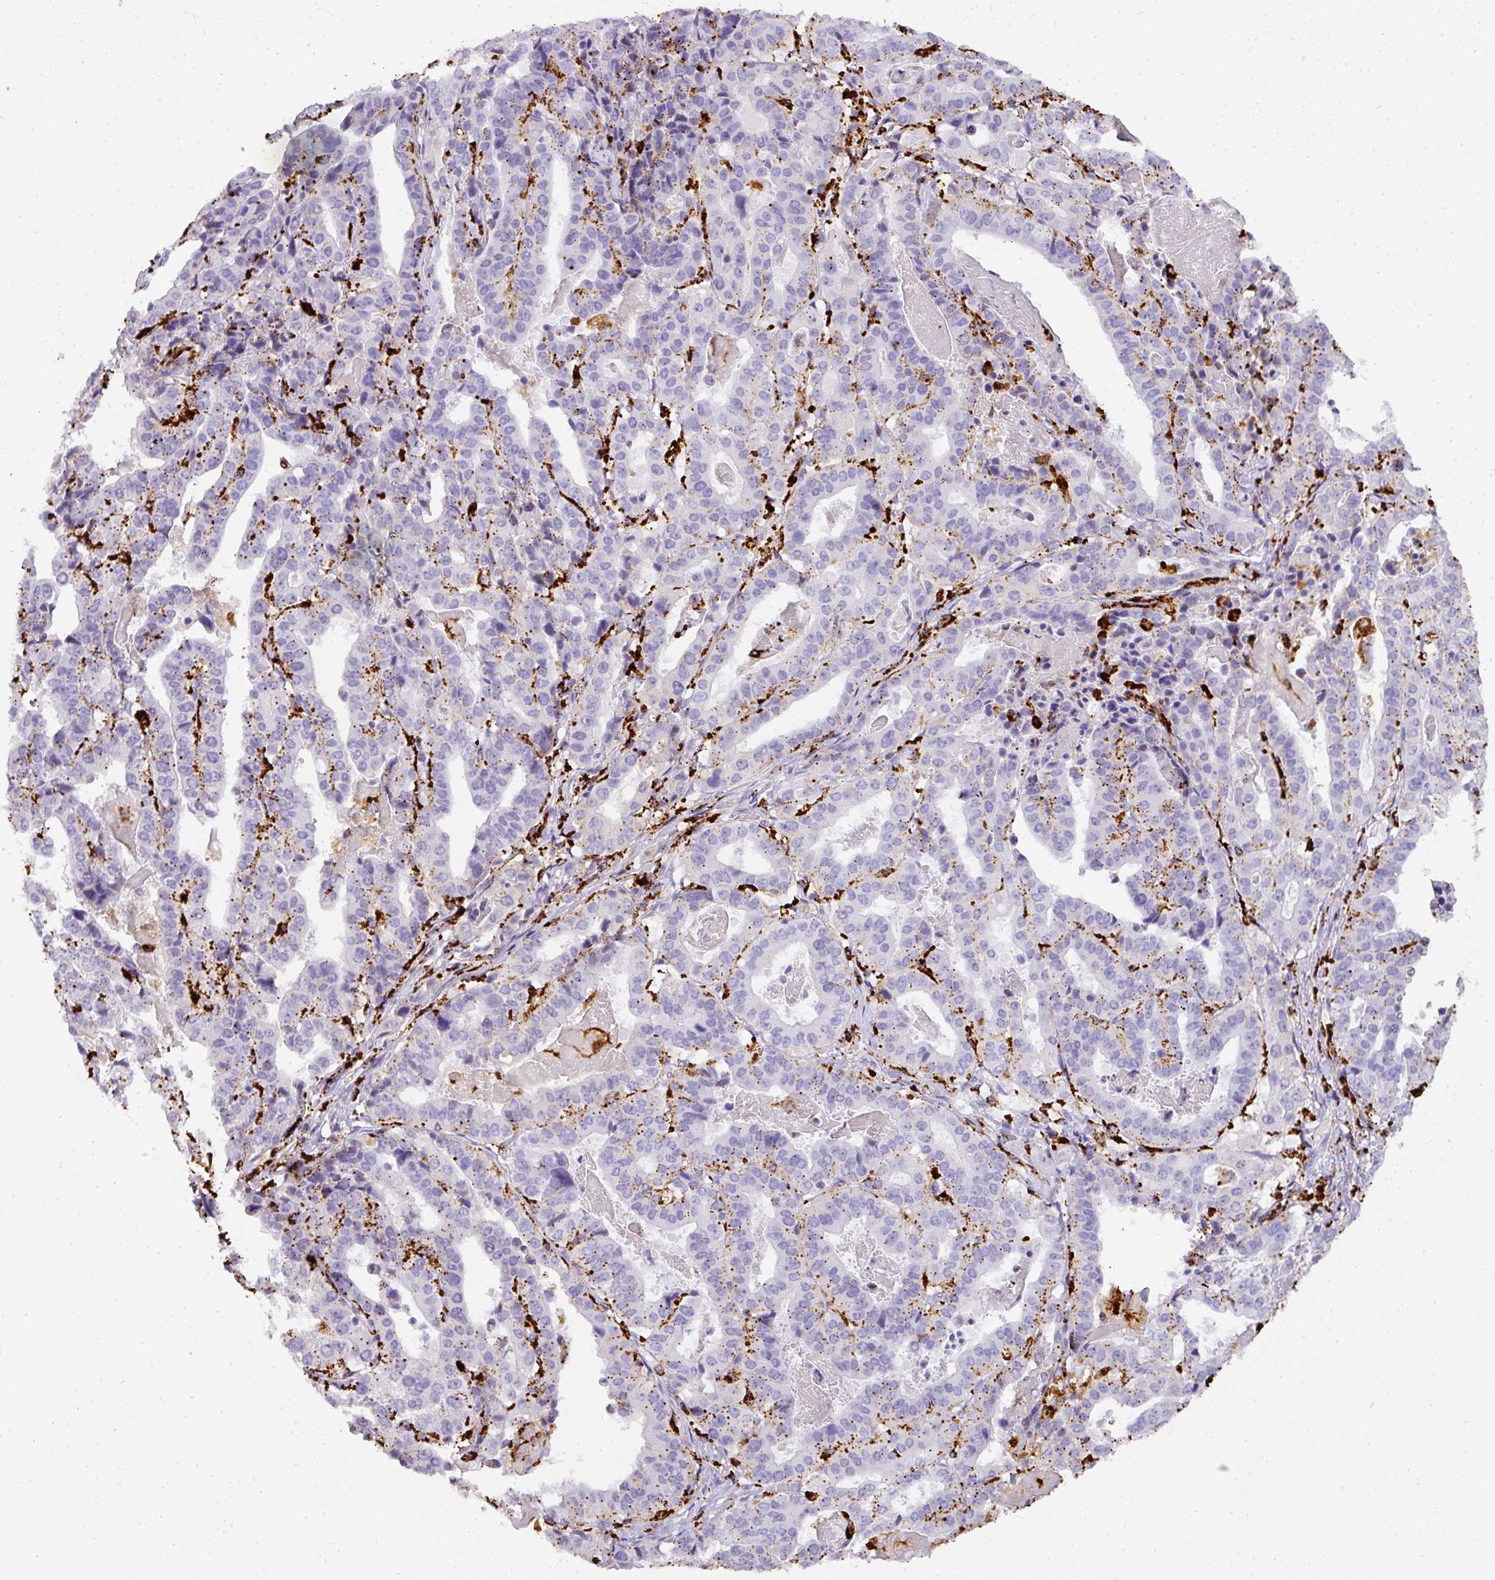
{"staining": {"intensity": "weak", "quantity": "<25%", "location": "cytoplasmic/membranous"}, "tissue": "stomach cancer", "cell_type": "Tumor cells", "image_type": "cancer", "snomed": [{"axis": "morphology", "description": "Adenocarcinoma, NOS"}, {"axis": "topography", "description": "Stomach"}], "caption": "The IHC photomicrograph has no significant expression in tumor cells of stomach cancer tissue.", "gene": "MMACHC", "patient": {"sex": "male", "age": 48}}